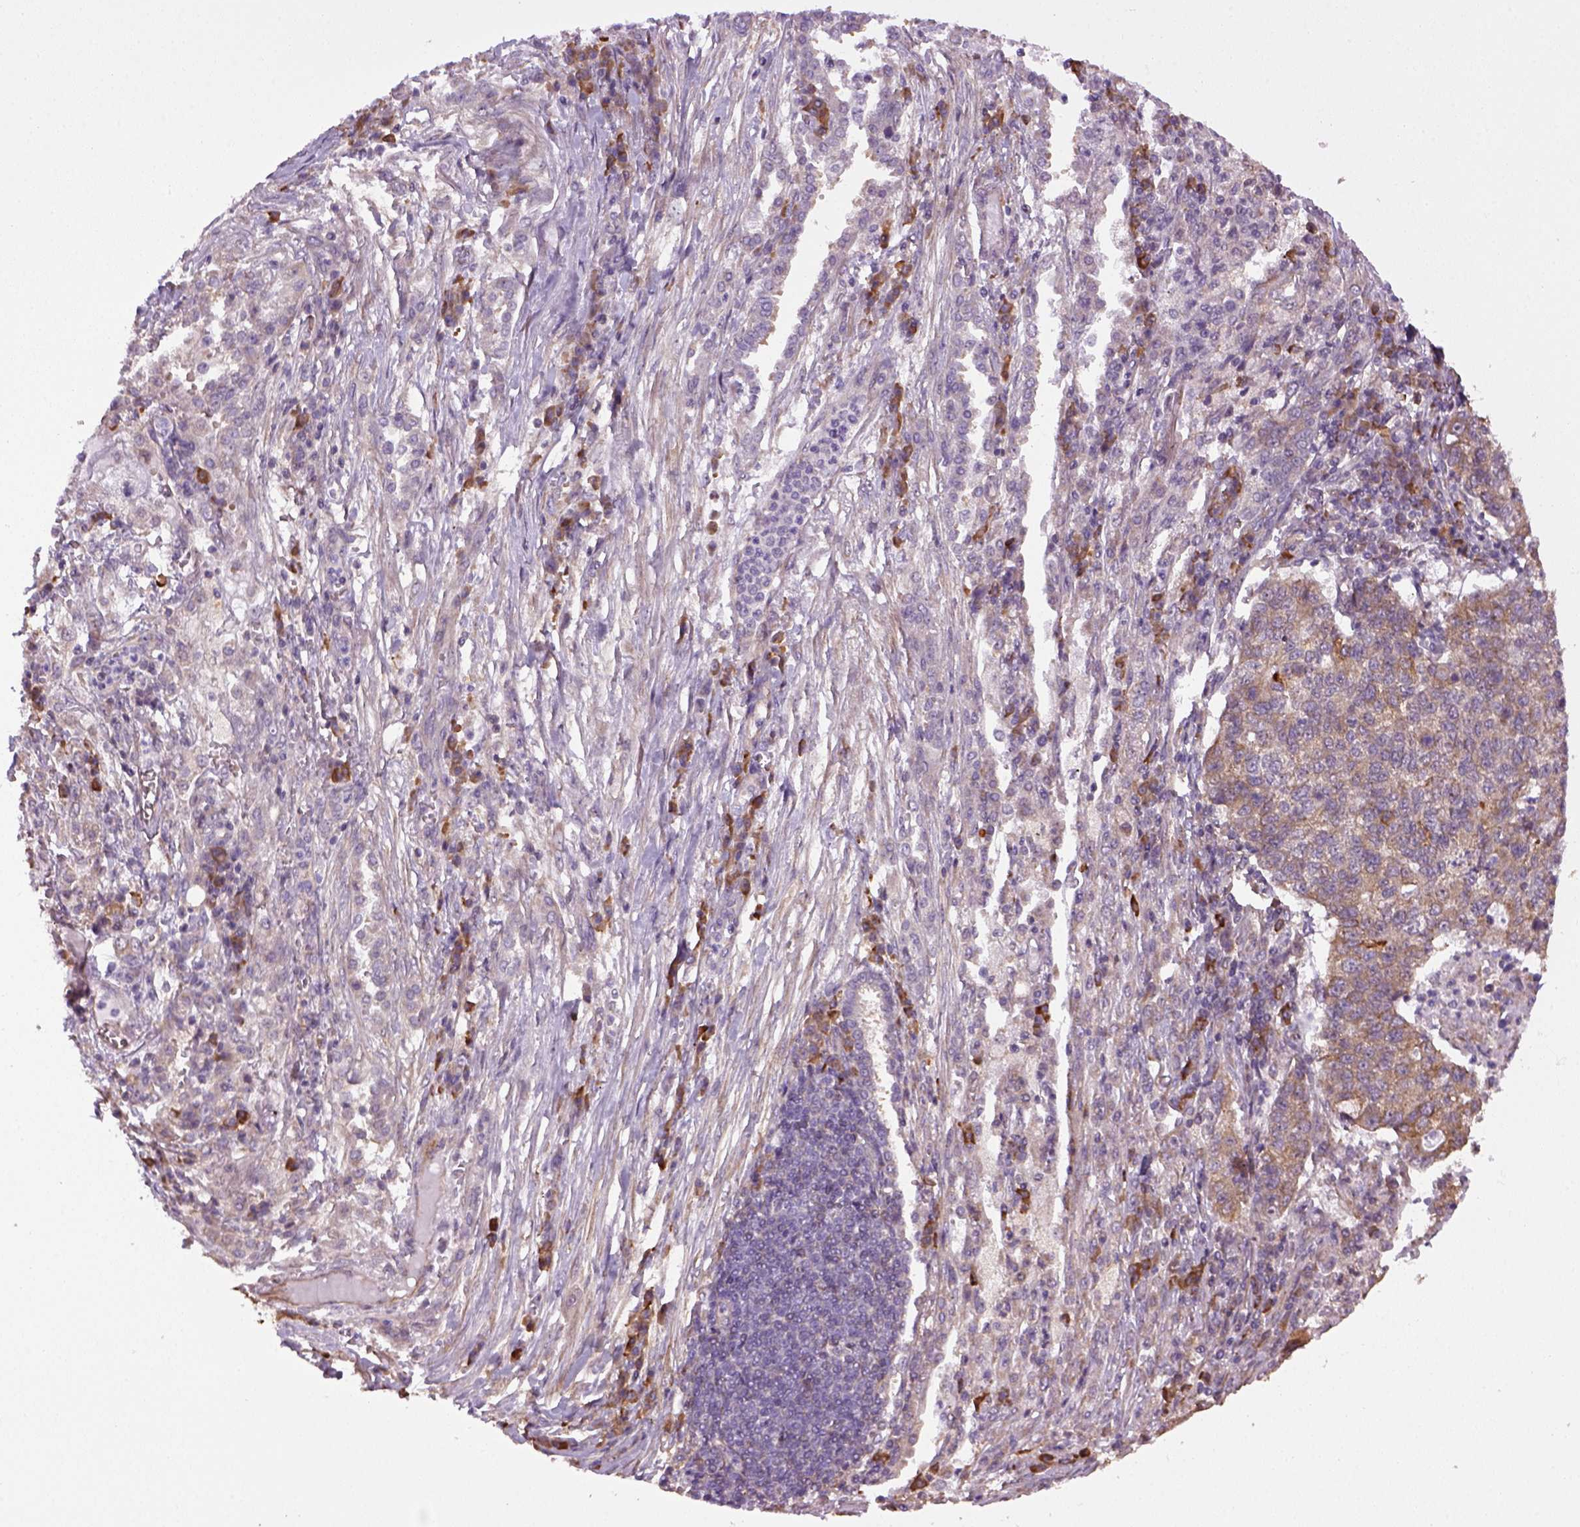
{"staining": {"intensity": "weak", "quantity": ">75%", "location": "cytoplasmic/membranous"}, "tissue": "lung cancer", "cell_type": "Tumor cells", "image_type": "cancer", "snomed": [{"axis": "morphology", "description": "Adenocarcinoma, NOS"}, {"axis": "topography", "description": "Lung"}], "caption": "Lung cancer tissue demonstrates weak cytoplasmic/membranous positivity in approximately >75% of tumor cells", "gene": "TPRG1", "patient": {"sex": "male", "age": 57}}